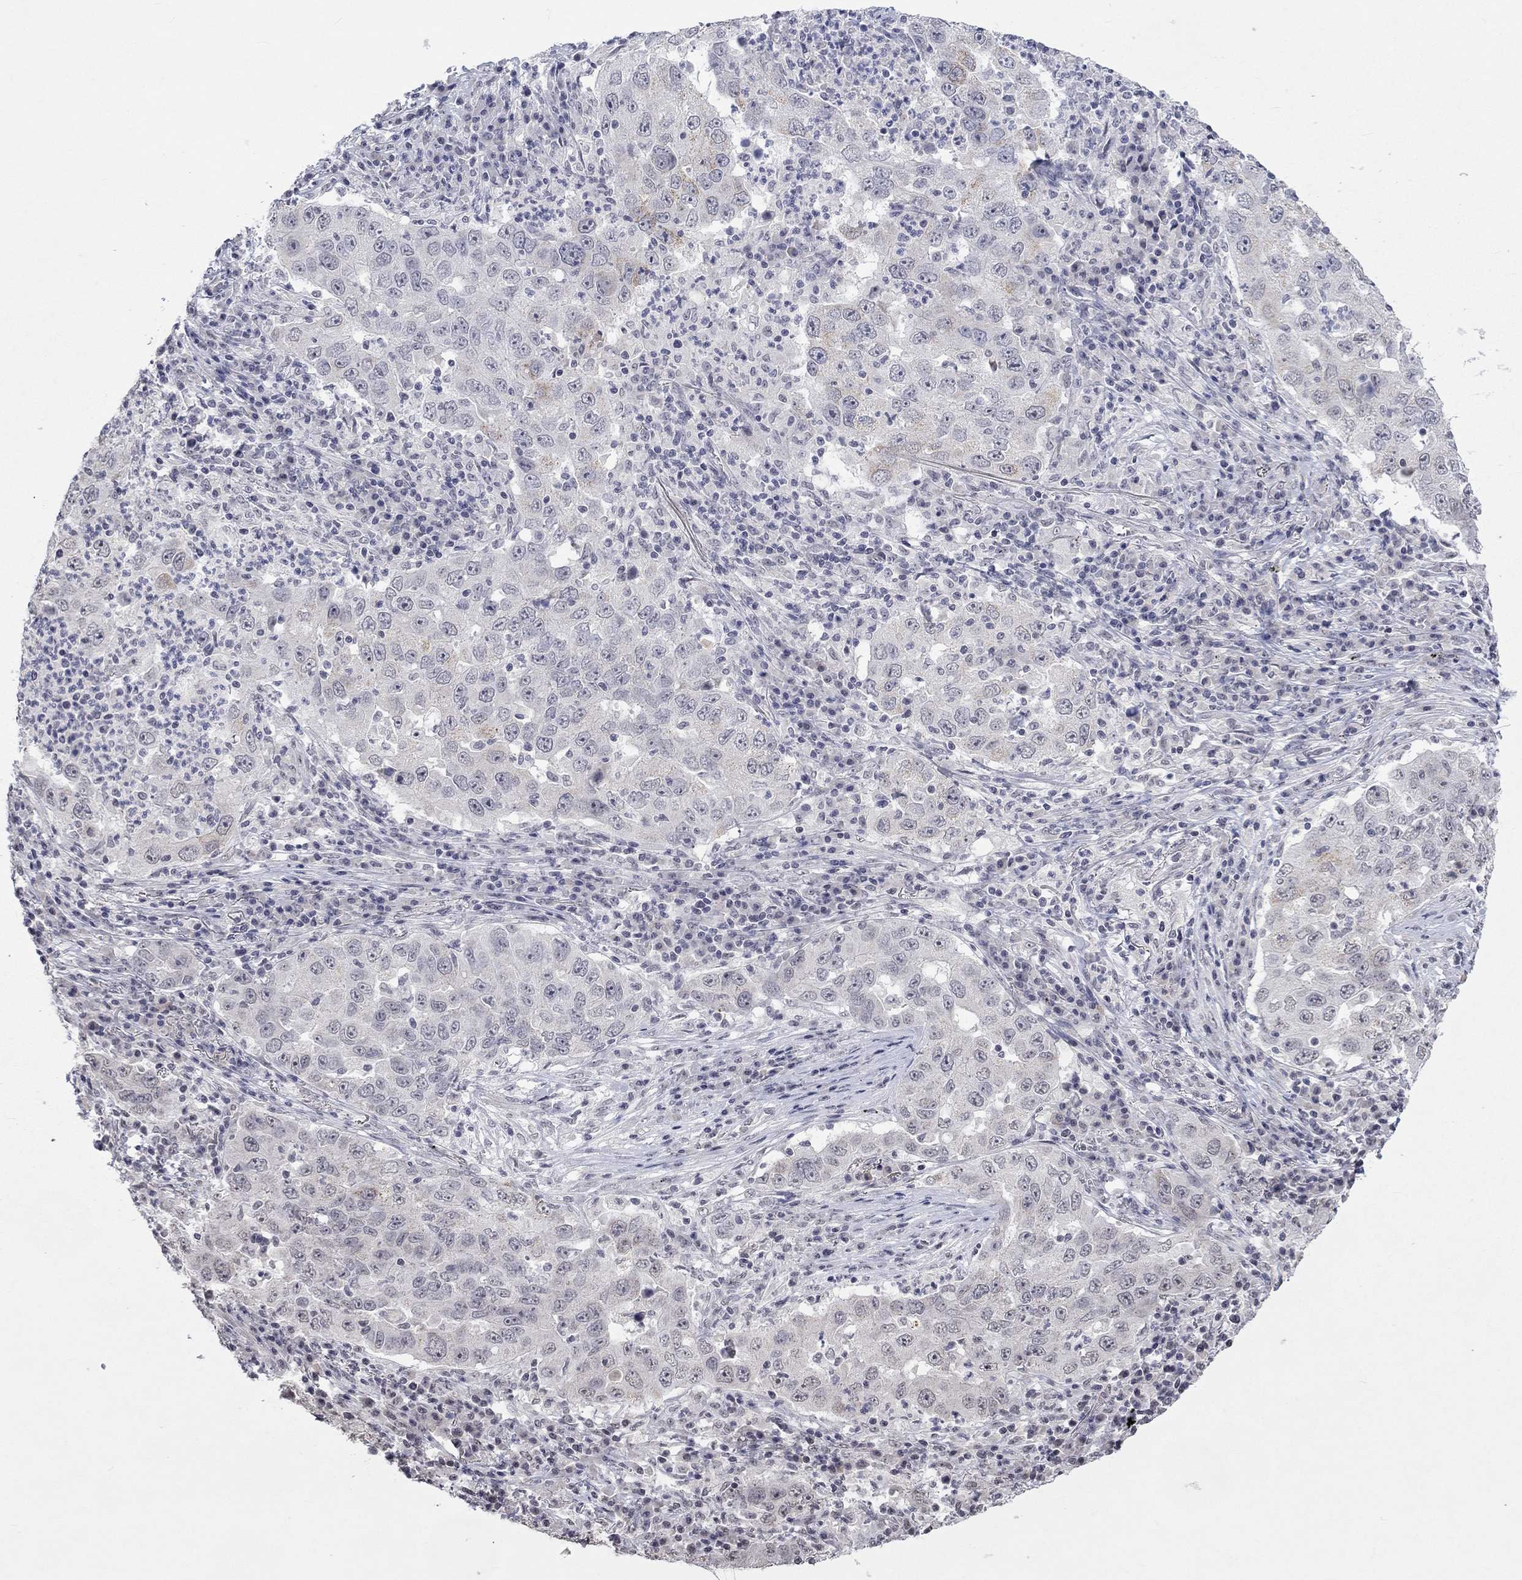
{"staining": {"intensity": "negative", "quantity": "none", "location": "none"}, "tissue": "lung cancer", "cell_type": "Tumor cells", "image_type": "cancer", "snomed": [{"axis": "morphology", "description": "Adenocarcinoma, NOS"}, {"axis": "topography", "description": "Lung"}], "caption": "The photomicrograph shows no staining of tumor cells in lung cancer.", "gene": "TMEM143", "patient": {"sex": "male", "age": 73}}